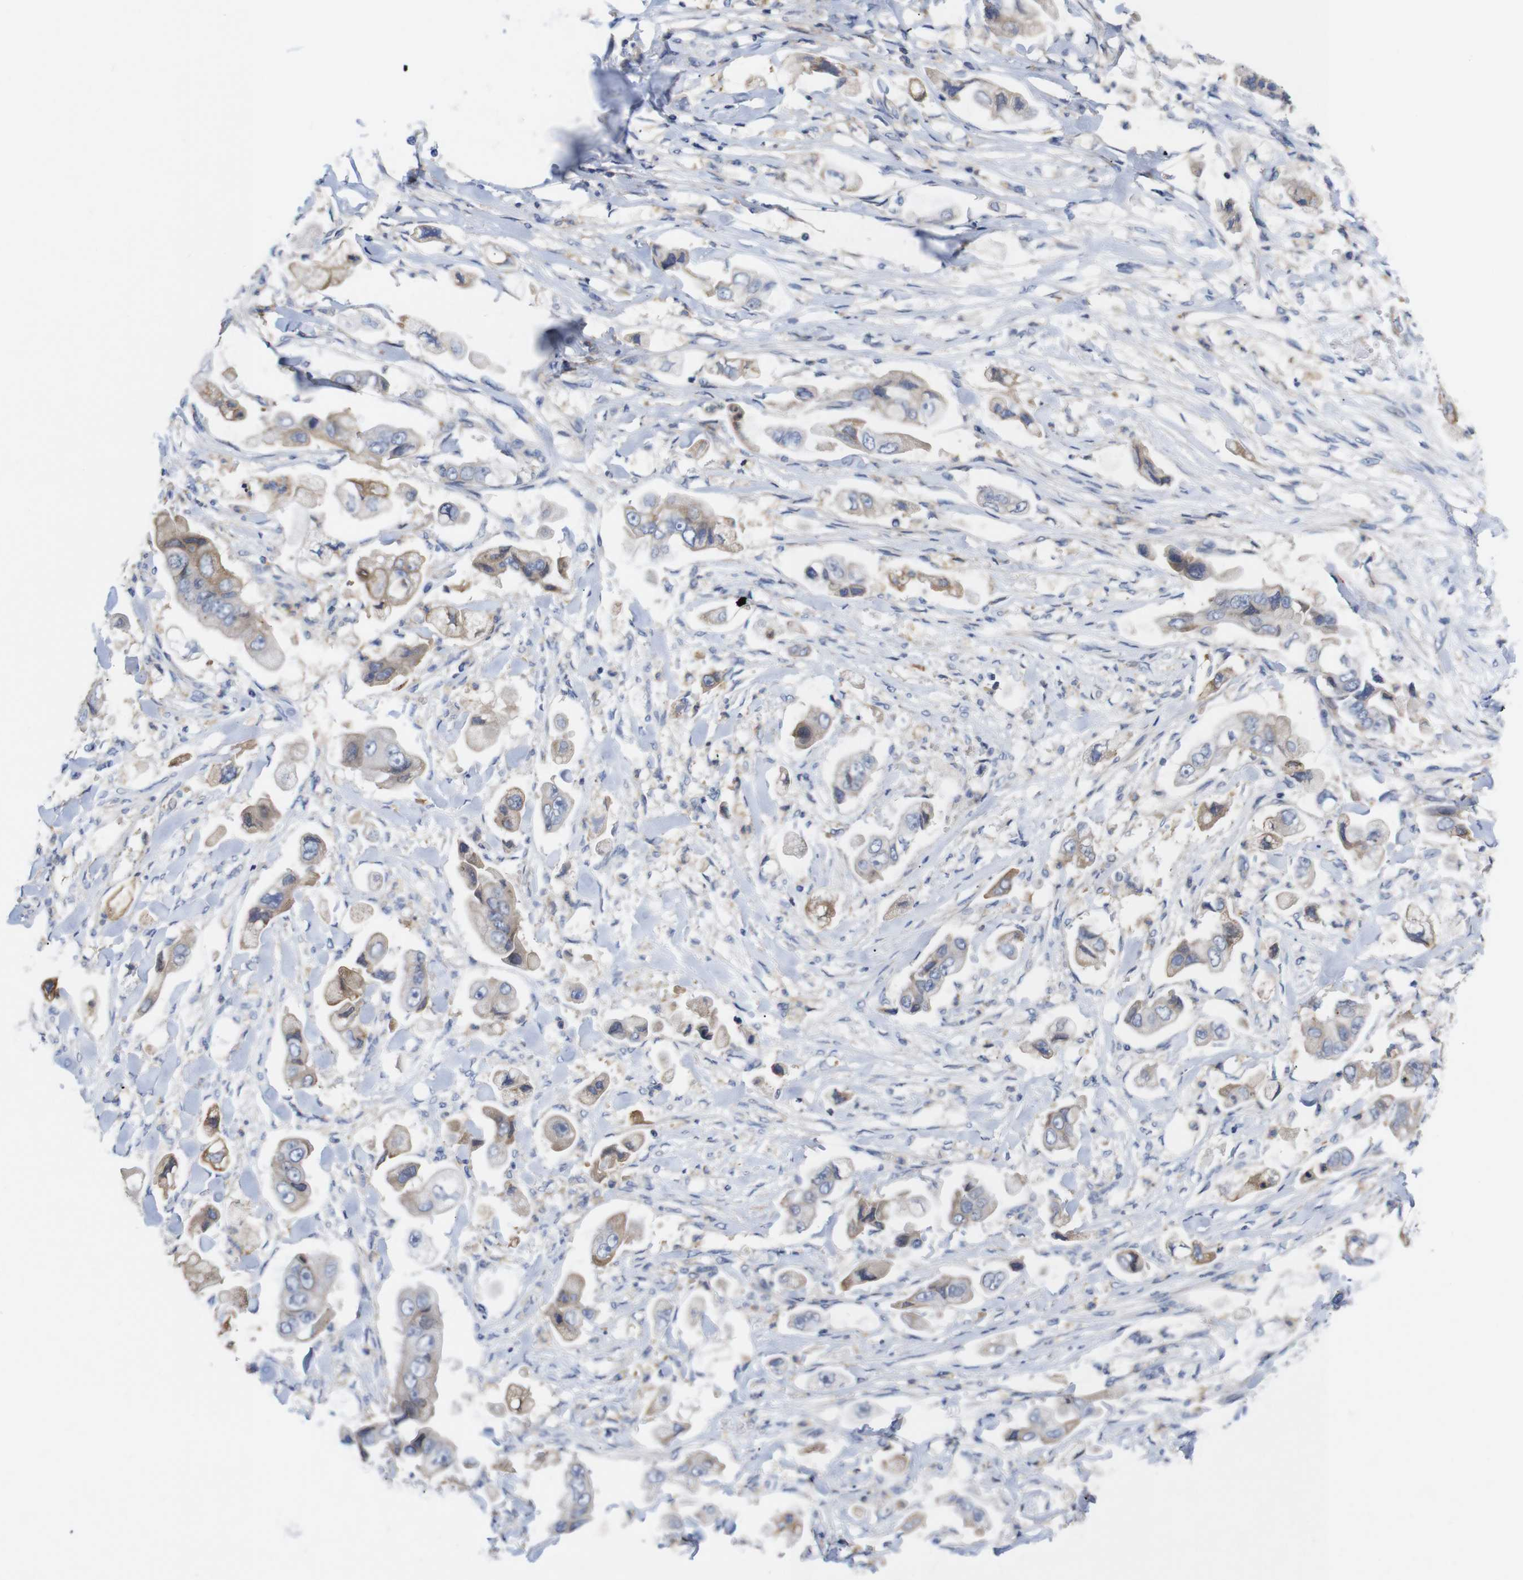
{"staining": {"intensity": "weak", "quantity": "25%-75%", "location": "cytoplasmic/membranous"}, "tissue": "stomach cancer", "cell_type": "Tumor cells", "image_type": "cancer", "snomed": [{"axis": "morphology", "description": "Adenocarcinoma, NOS"}, {"axis": "topography", "description": "Stomach"}], "caption": "Tumor cells show low levels of weak cytoplasmic/membranous expression in approximately 25%-75% of cells in human stomach adenocarcinoma. Using DAB (brown) and hematoxylin (blue) stains, captured at high magnification using brightfield microscopy.", "gene": "USH1C", "patient": {"sex": "male", "age": 62}}